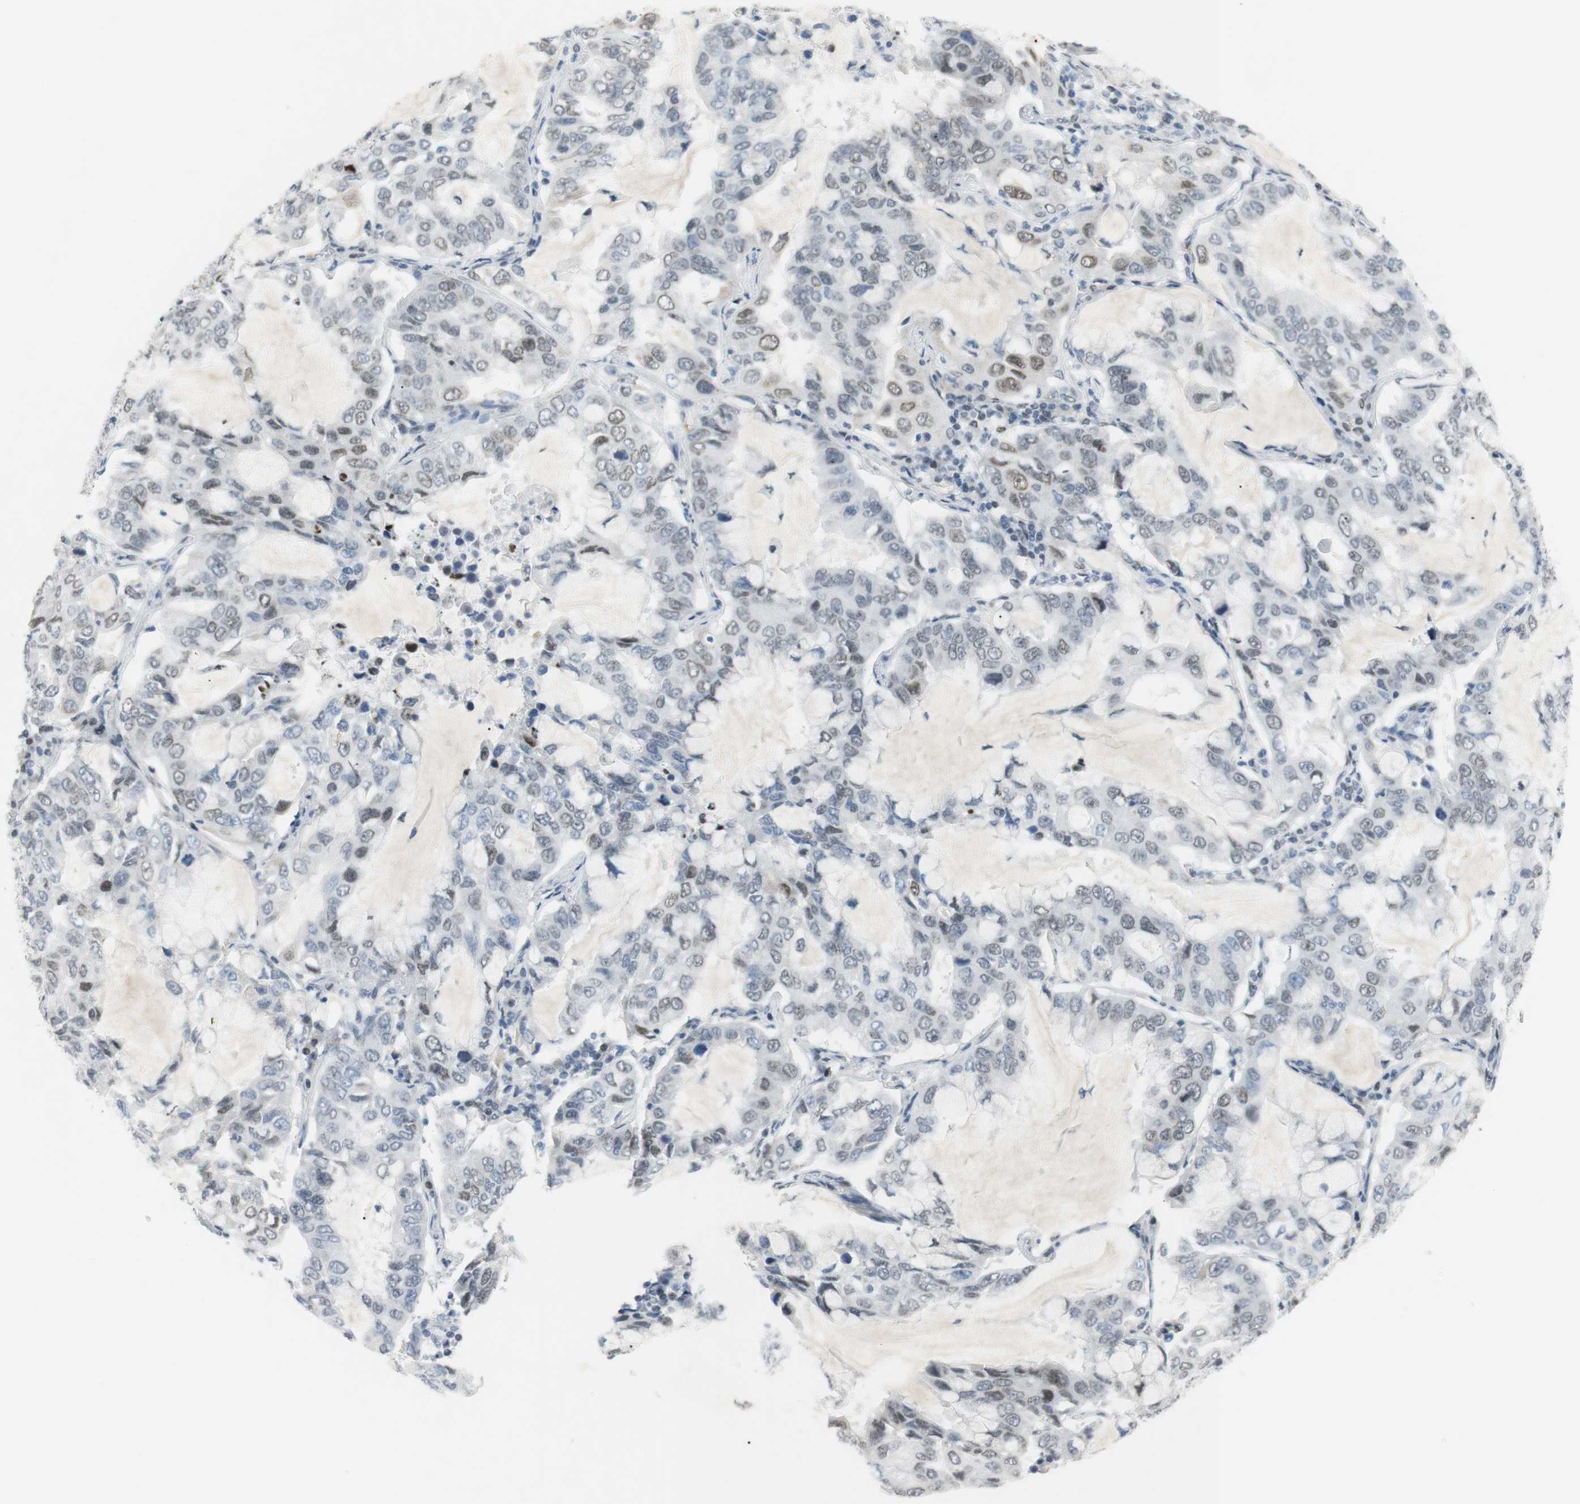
{"staining": {"intensity": "weak", "quantity": "<25%", "location": "nuclear"}, "tissue": "lung cancer", "cell_type": "Tumor cells", "image_type": "cancer", "snomed": [{"axis": "morphology", "description": "Adenocarcinoma, NOS"}, {"axis": "topography", "description": "Lung"}], "caption": "Human adenocarcinoma (lung) stained for a protein using immunohistochemistry demonstrates no staining in tumor cells.", "gene": "BMI1", "patient": {"sex": "male", "age": 64}}